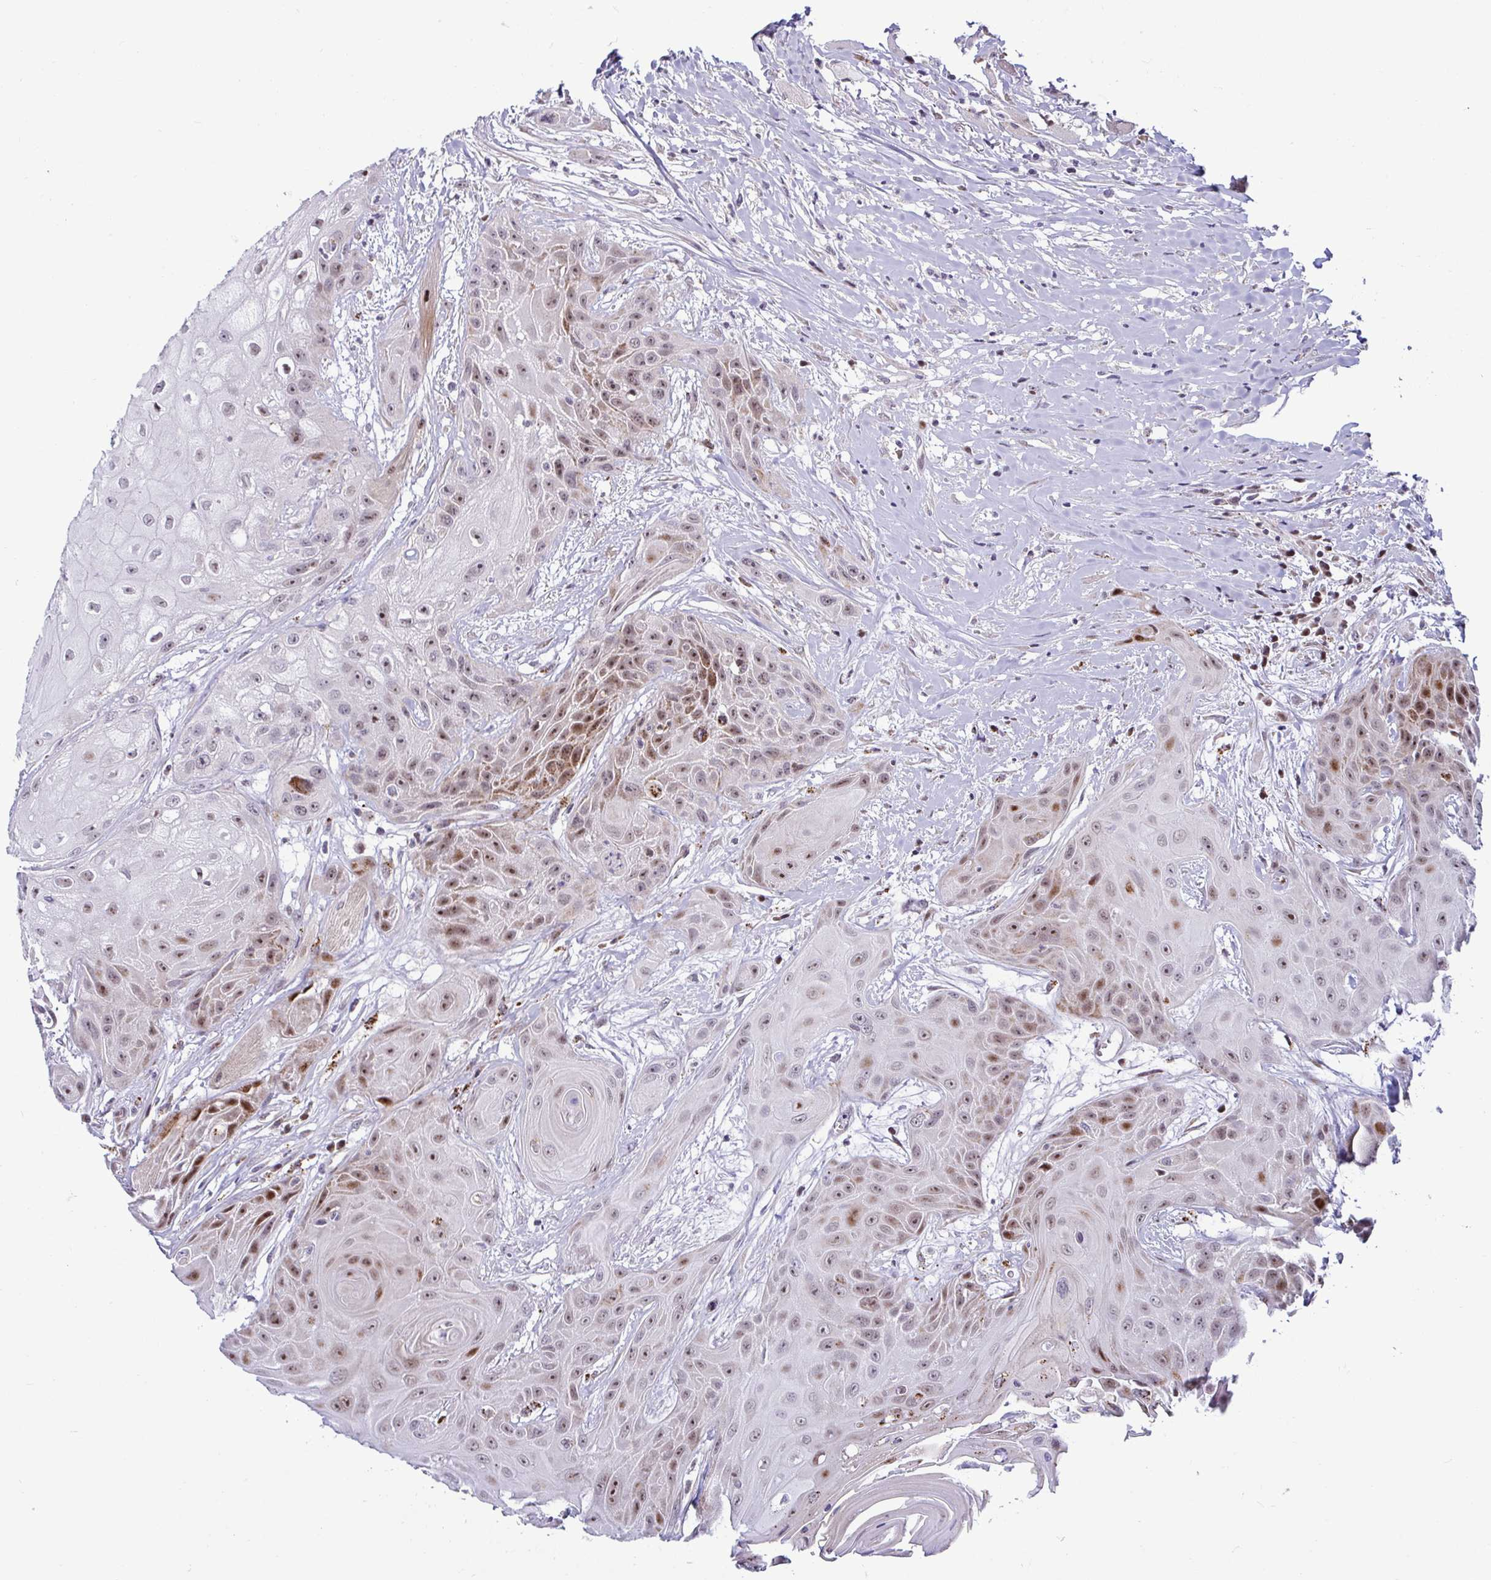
{"staining": {"intensity": "moderate", "quantity": ">75%", "location": "nuclear"}, "tissue": "head and neck cancer", "cell_type": "Tumor cells", "image_type": "cancer", "snomed": [{"axis": "morphology", "description": "Squamous cell carcinoma, NOS"}, {"axis": "topography", "description": "Head-Neck"}], "caption": "Immunohistochemistry (IHC) of human head and neck squamous cell carcinoma exhibits medium levels of moderate nuclear expression in about >75% of tumor cells.", "gene": "DZIP1", "patient": {"sex": "female", "age": 73}}